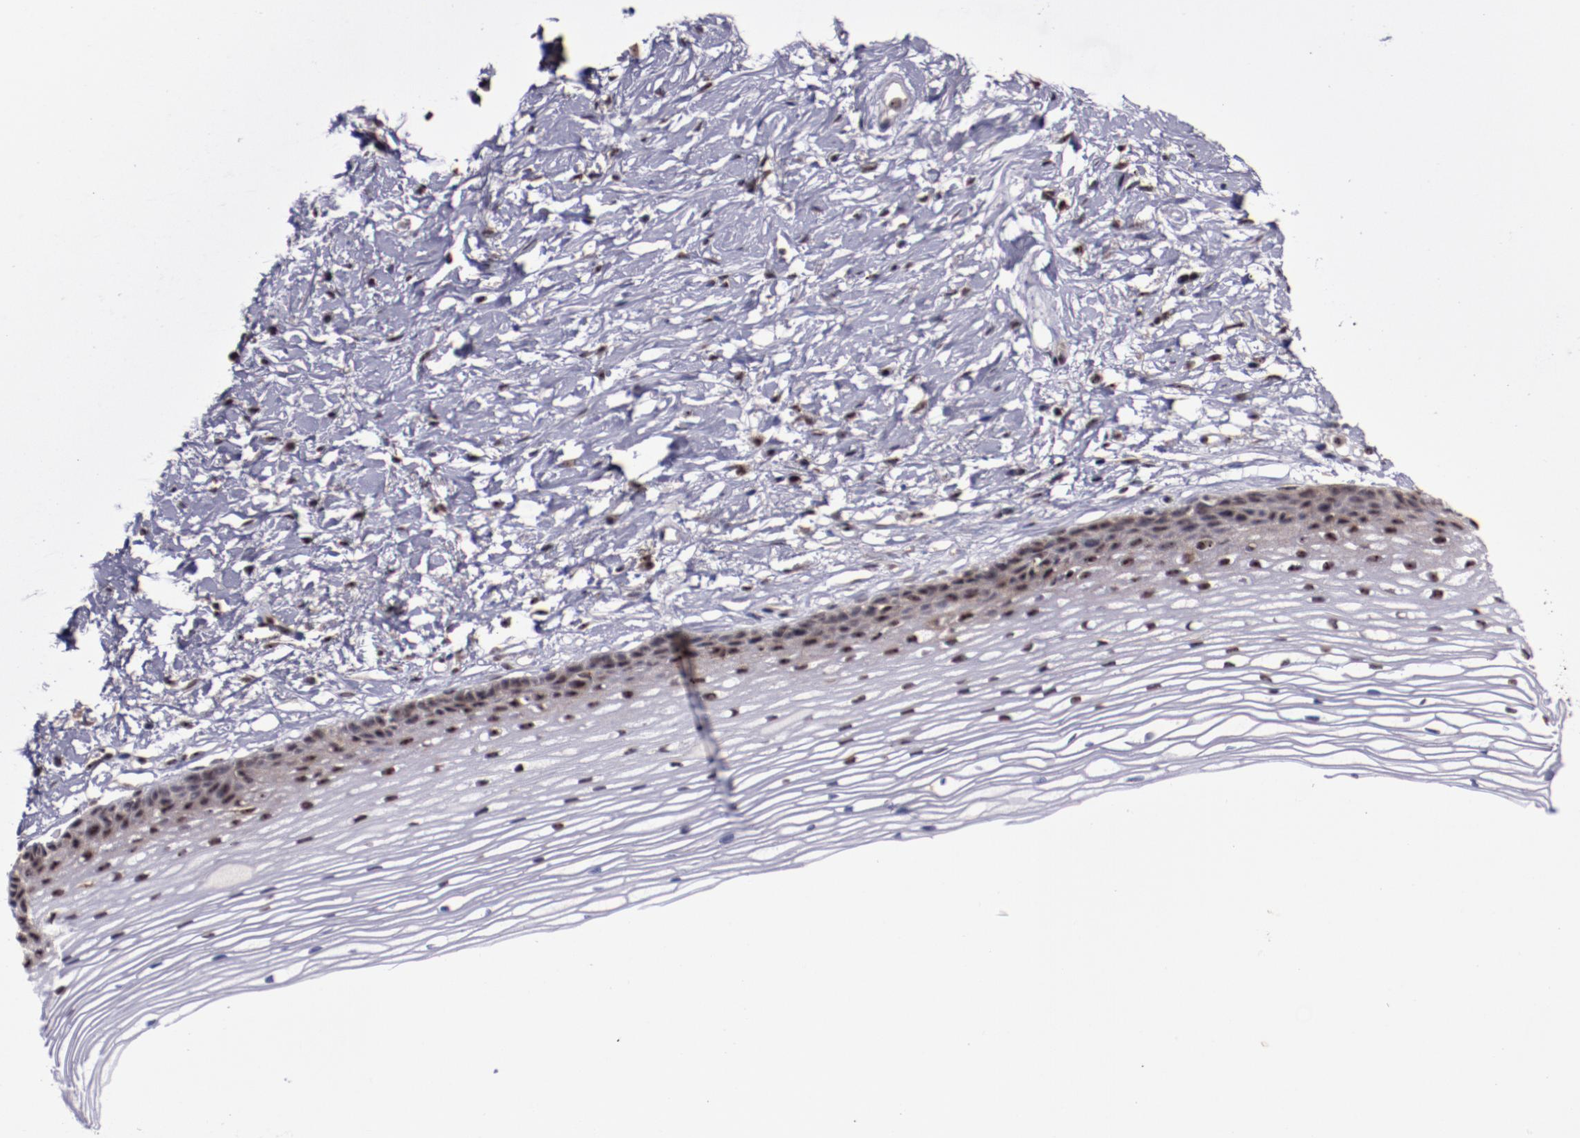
{"staining": {"intensity": "moderate", "quantity": ">75%", "location": "cytoplasmic/membranous,nuclear"}, "tissue": "cervix", "cell_type": "Glandular cells", "image_type": "normal", "snomed": [{"axis": "morphology", "description": "Normal tissue, NOS"}, {"axis": "topography", "description": "Cervix"}], "caption": "IHC histopathology image of benign cervix: cervix stained using immunohistochemistry displays medium levels of moderate protein expression localized specifically in the cytoplasmic/membranous,nuclear of glandular cells, appearing as a cytoplasmic/membranous,nuclear brown color.", "gene": "CECR2", "patient": {"sex": "female", "age": 77}}